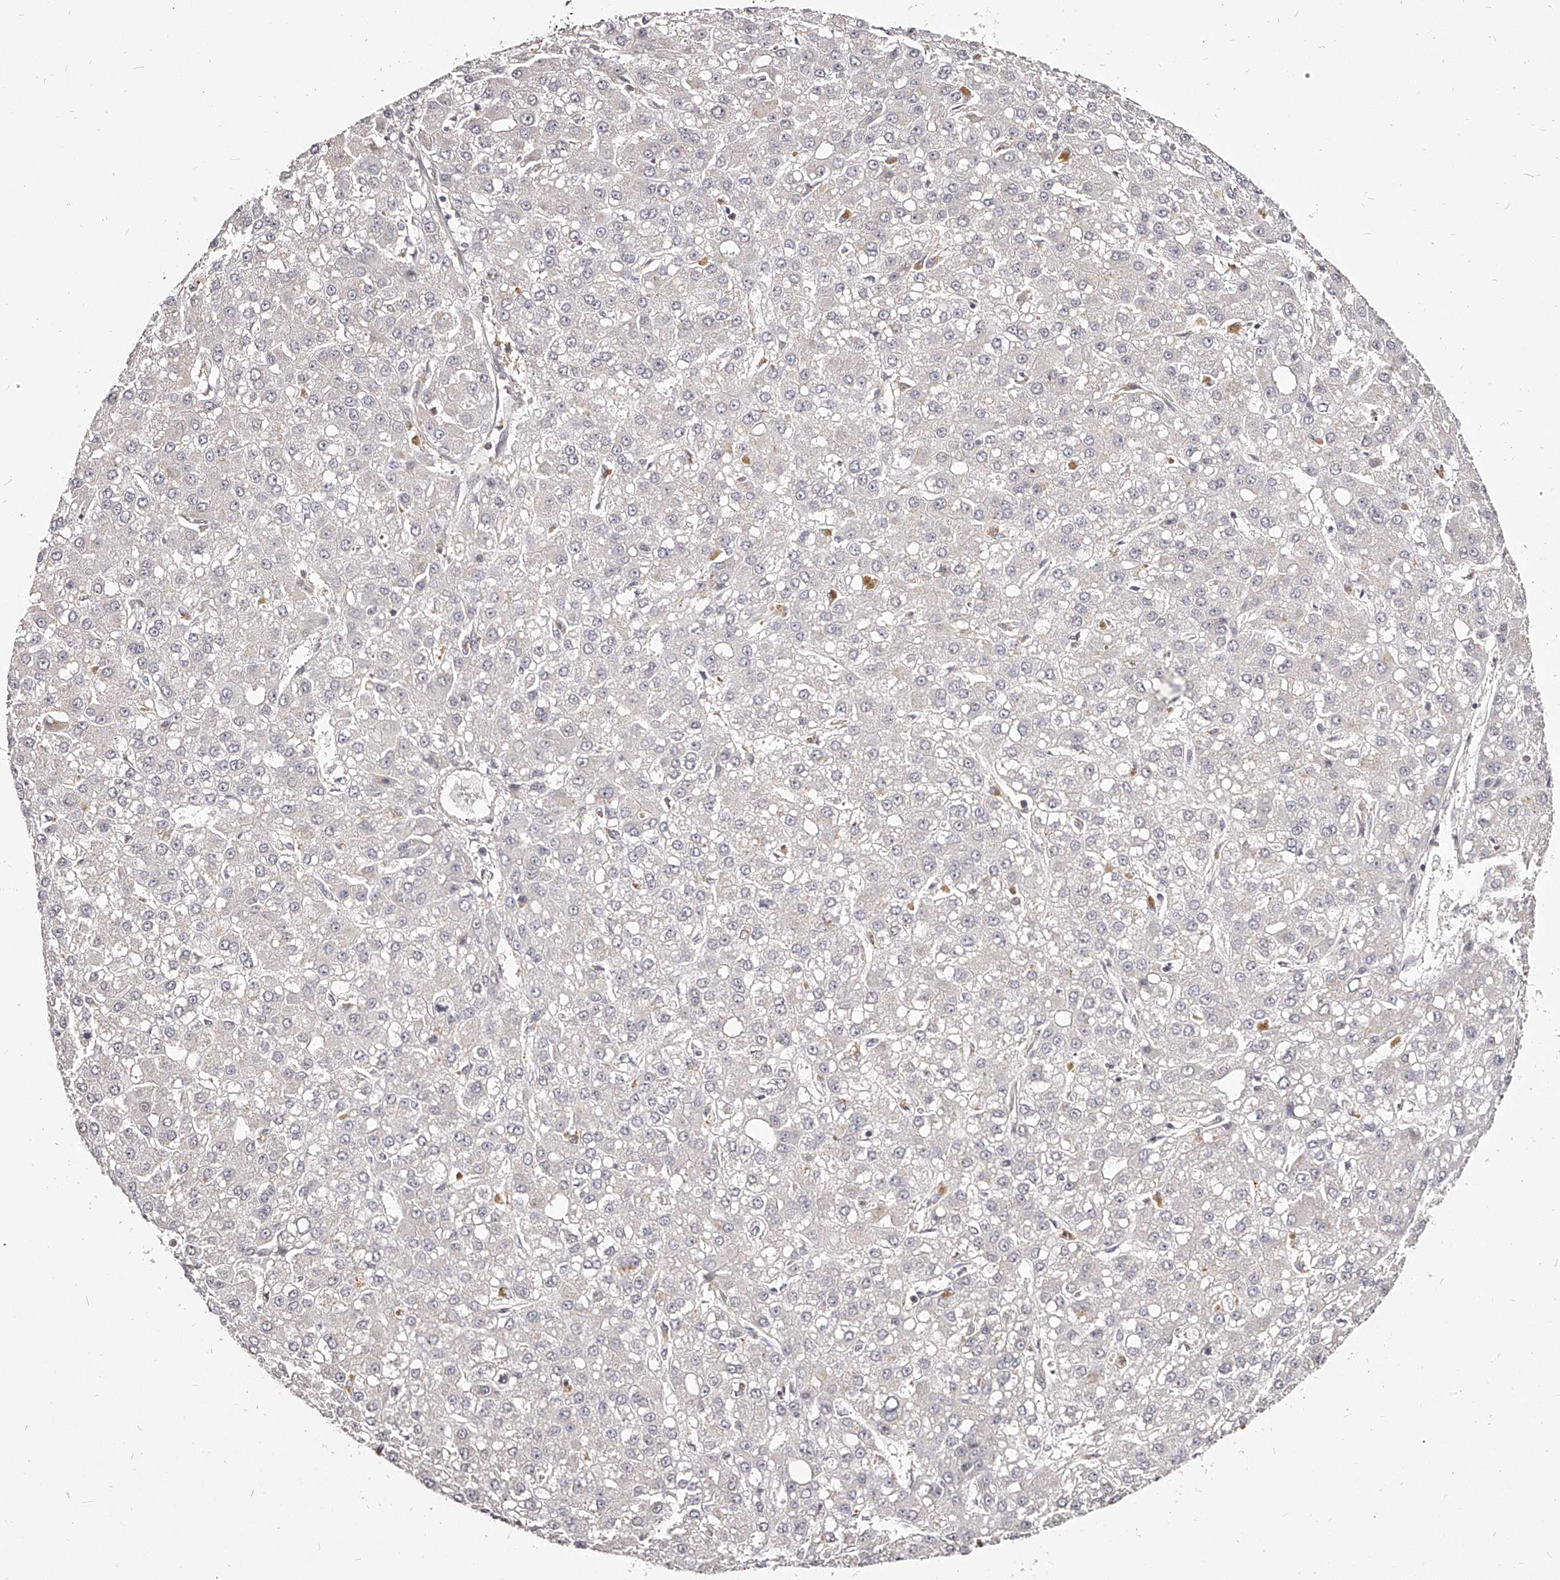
{"staining": {"intensity": "negative", "quantity": "none", "location": "none"}, "tissue": "liver cancer", "cell_type": "Tumor cells", "image_type": "cancer", "snomed": [{"axis": "morphology", "description": "Carcinoma, Hepatocellular, NOS"}, {"axis": "topography", "description": "Liver"}], "caption": "Photomicrograph shows no significant protein staining in tumor cells of liver hepatocellular carcinoma.", "gene": "ZNF789", "patient": {"sex": "male", "age": 67}}